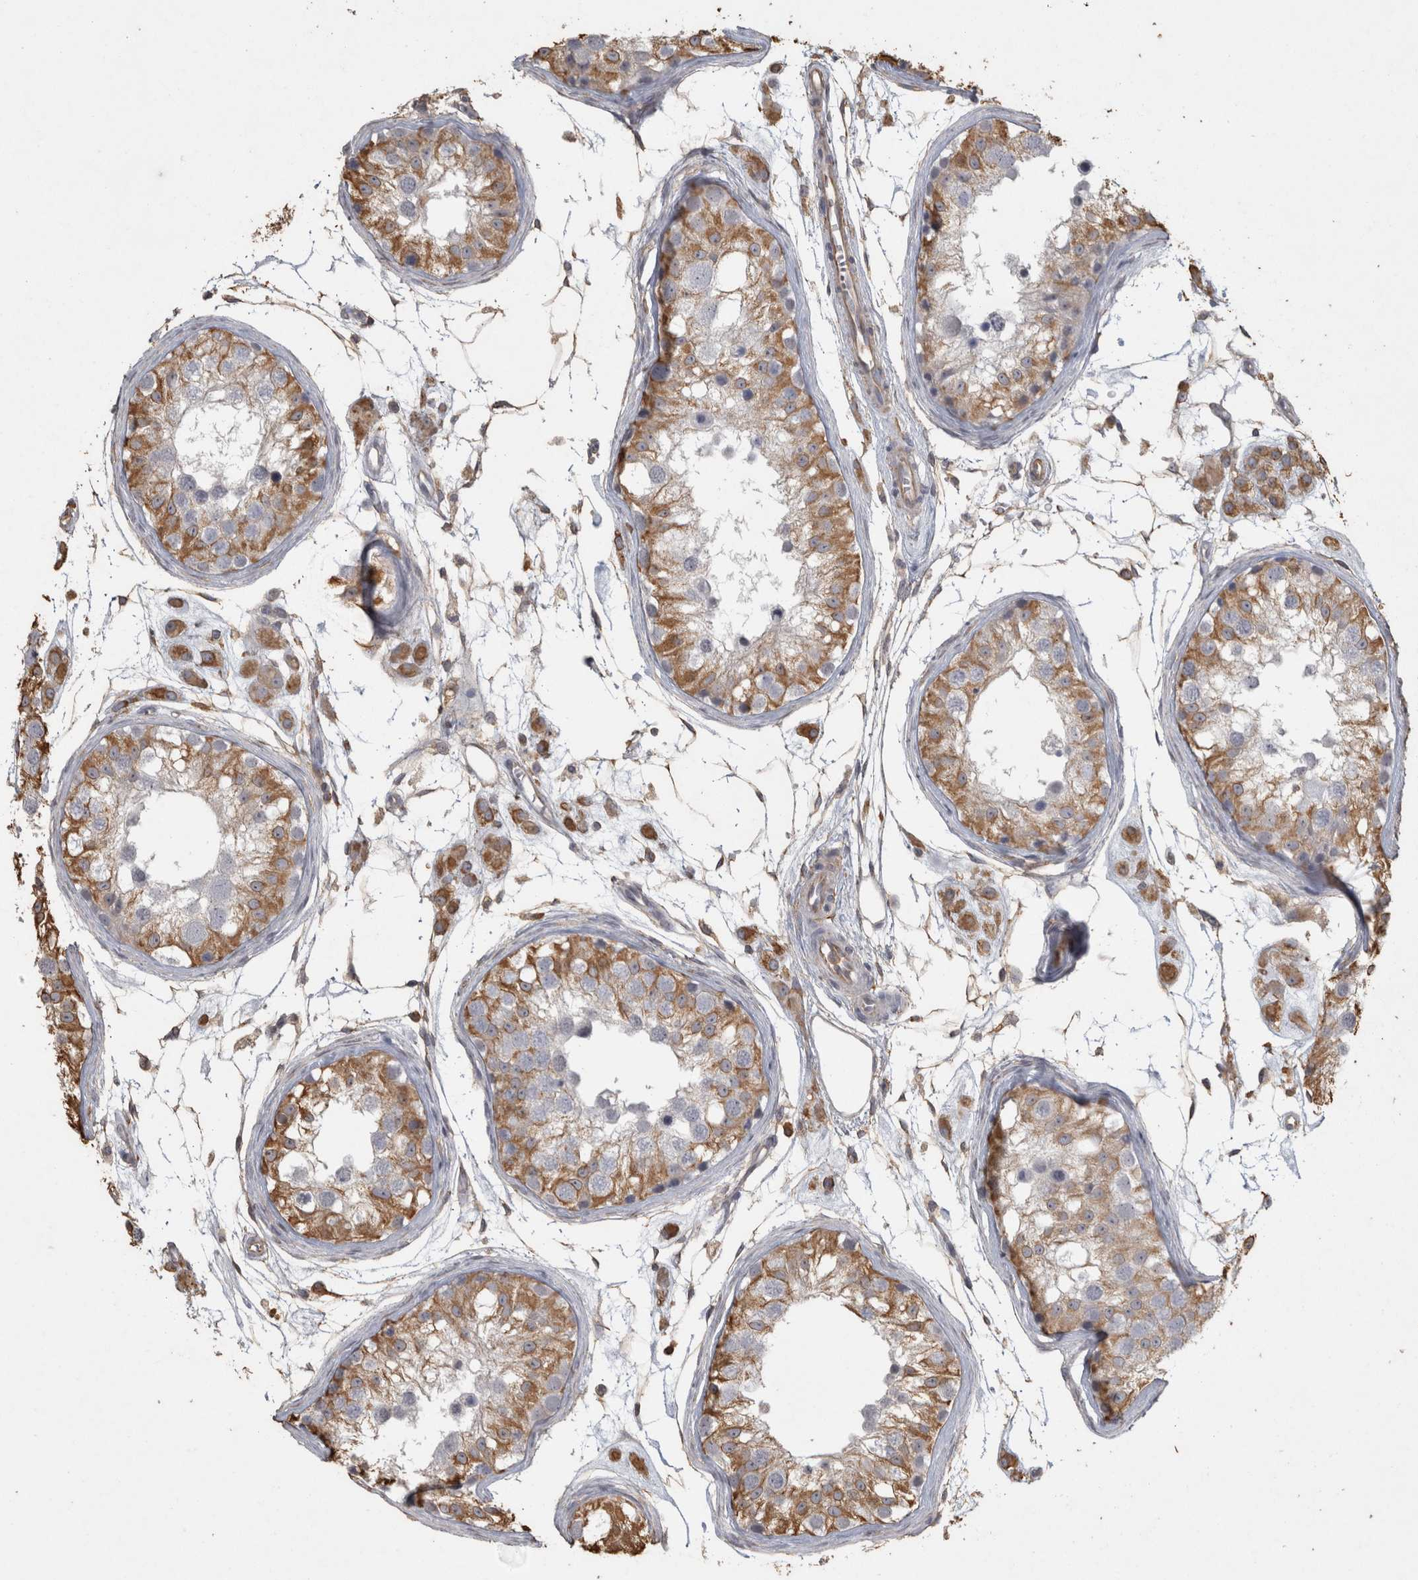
{"staining": {"intensity": "moderate", "quantity": "25%-75%", "location": "cytoplasmic/membranous"}, "tissue": "testis", "cell_type": "Cells in seminiferous ducts", "image_type": "normal", "snomed": [{"axis": "morphology", "description": "Normal tissue, NOS"}, {"axis": "morphology", "description": "Adenocarcinoma, metastatic, NOS"}, {"axis": "topography", "description": "Testis"}], "caption": "Protein expression analysis of unremarkable human testis reveals moderate cytoplasmic/membranous staining in about 25%-75% of cells in seminiferous ducts. Ihc stains the protein of interest in brown and the nuclei are stained blue.", "gene": "REPS2", "patient": {"sex": "male", "age": 26}}